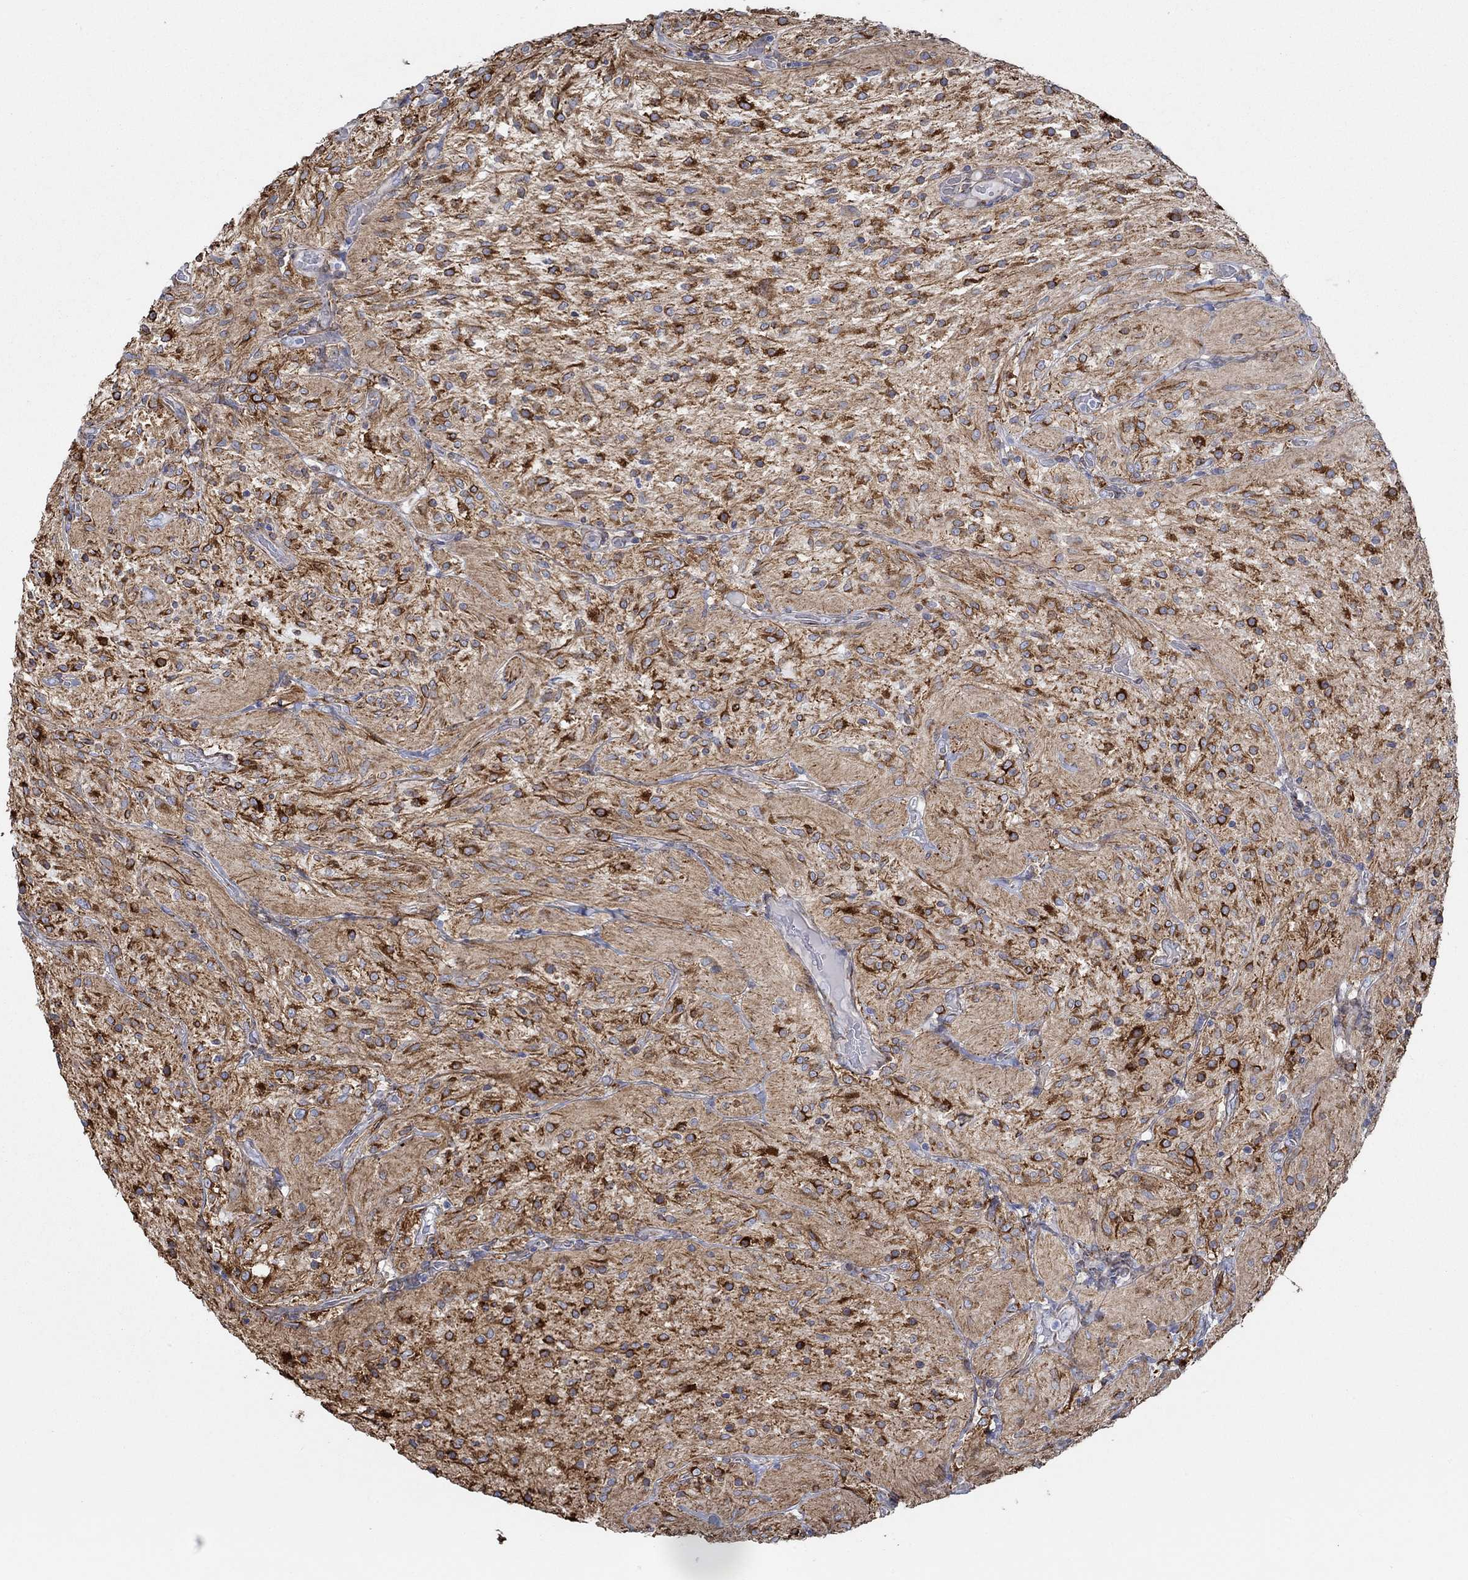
{"staining": {"intensity": "strong", "quantity": ">75%", "location": "cytoplasmic/membranous"}, "tissue": "glioma", "cell_type": "Tumor cells", "image_type": "cancer", "snomed": [{"axis": "morphology", "description": "Glioma, malignant, Low grade"}, {"axis": "topography", "description": "Brain"}], "caption": "Human malignant glioma (low-grade) stained with a protein marker exhibits strong staining in tumor cells.", "gene": "STC2", "patient": {"sex": "male", "age": 3}}